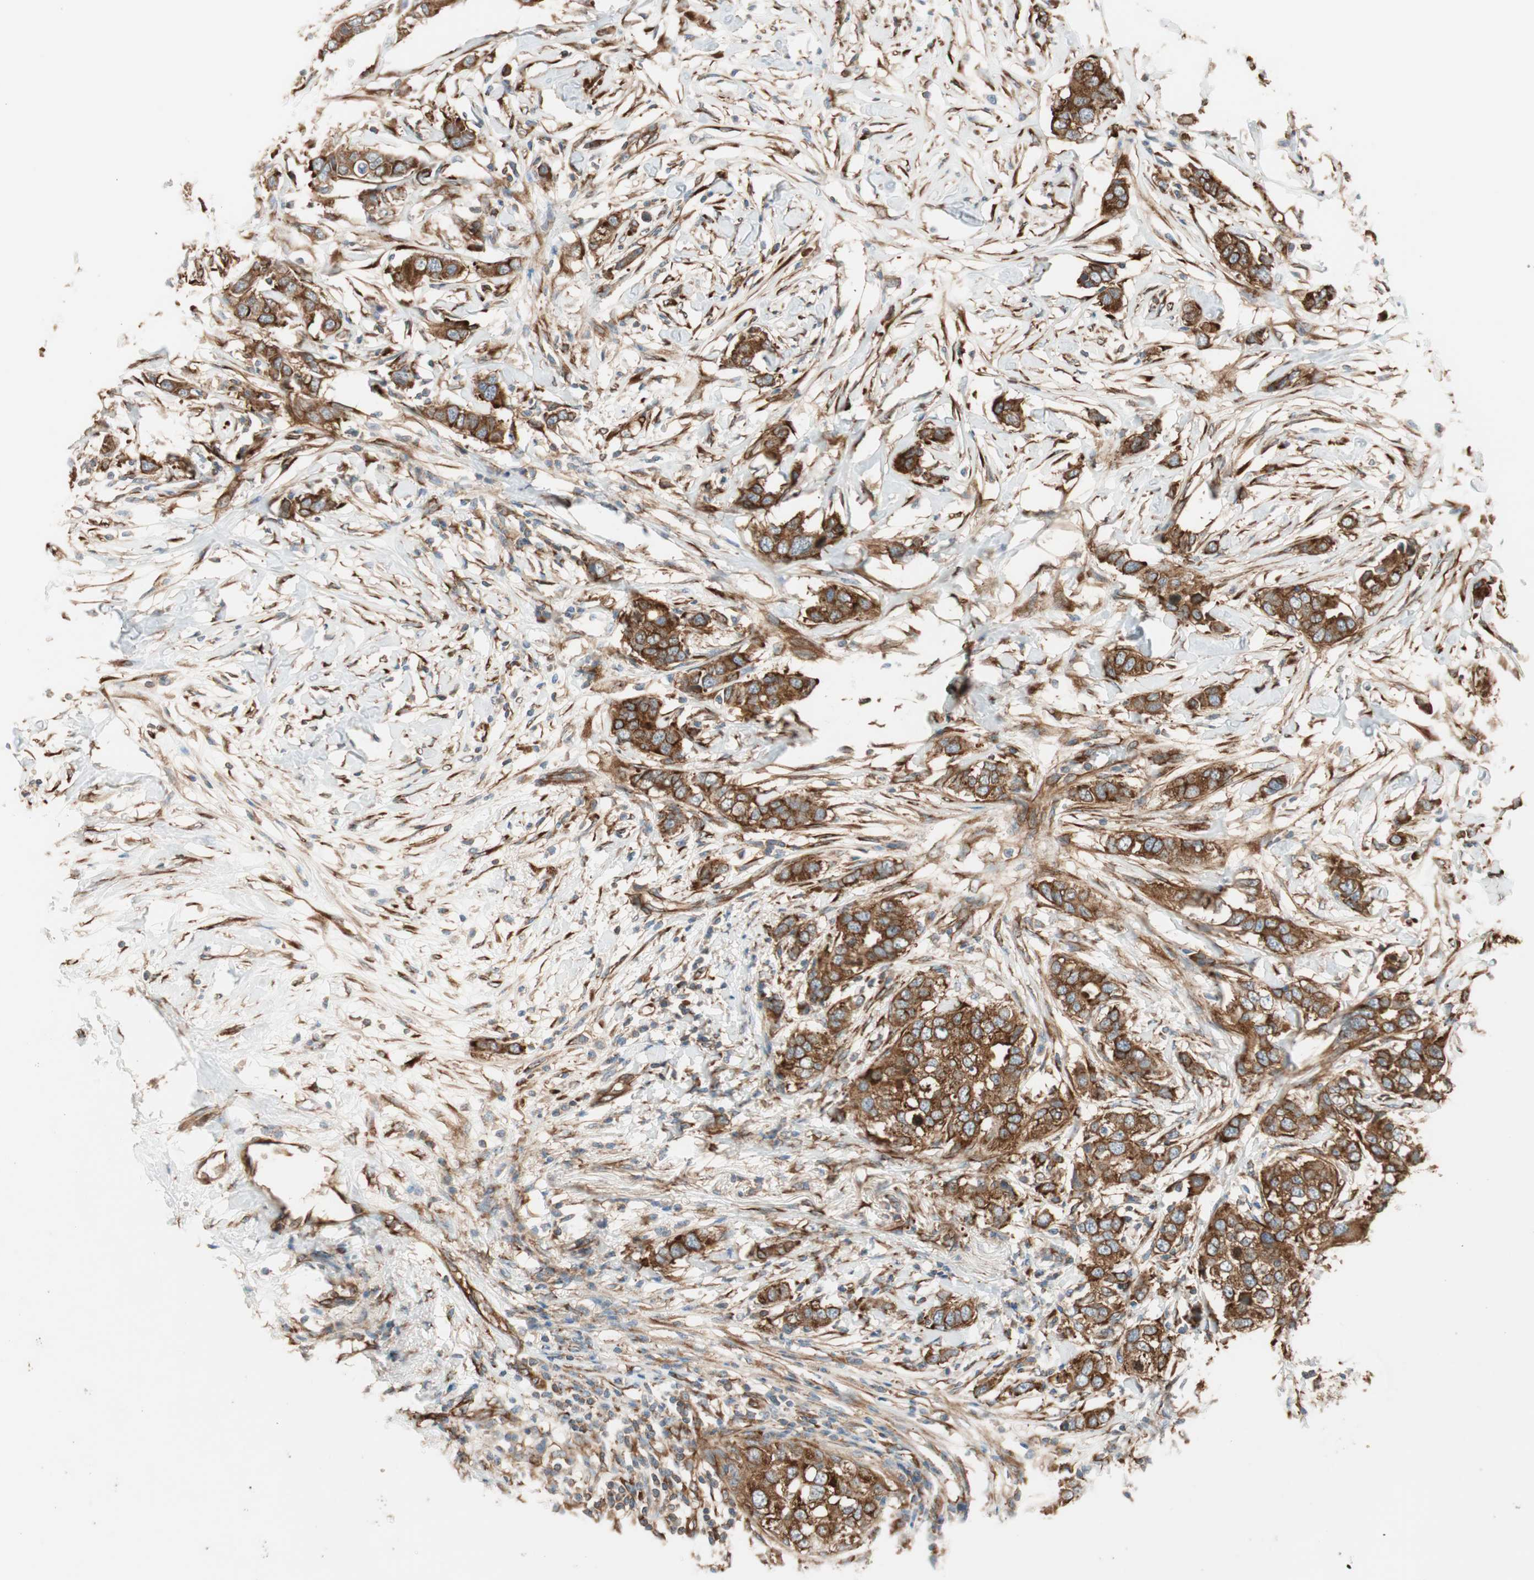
{"staining": {"intensity": "strong", "quantity": ">75%", "location": "cytoplasmic/membranous"}, "tissue": "breast cancer", "cell_type": "Tumor cells", "image_type": "cancer", "snomed": [{"axis": "morphology", "description": "Duct carcinoma"}, {"axis": "topography", "description": "Breast"}], "caption": "Immunohistochemistry photomicrograph of neoplastic tissue: human breast intraductal carcinoma stained using immunohistochemistry (IHC) shows high levels of strong protein expression localized specifically in the cytoplasmic/membranous of tumor cells, appearing as a cytoplasmic/membranous brown color.", "gene": "WASL", "patient": {"sex": "female", "age": 50}}